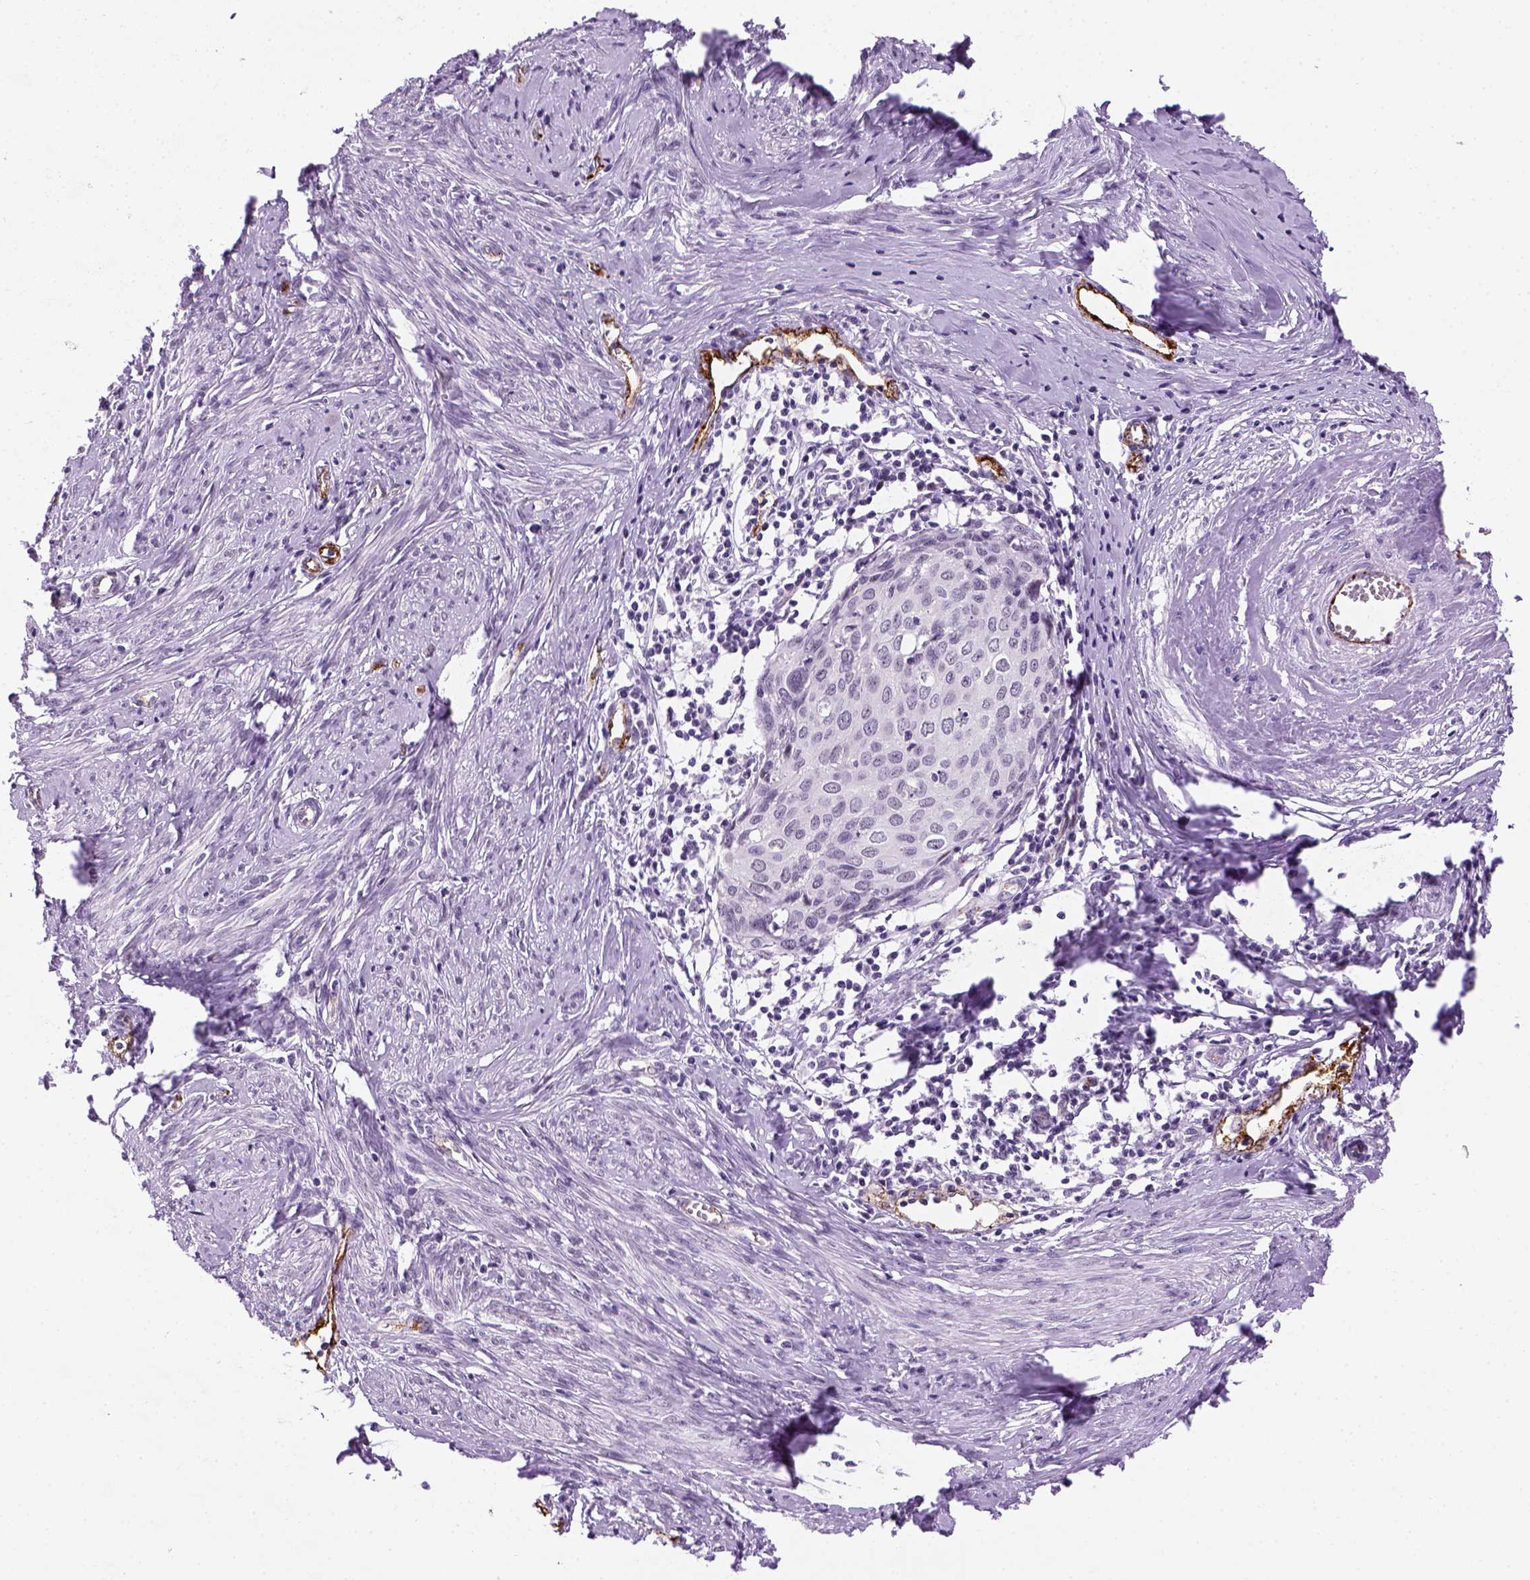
{"staining": {"intensity": "negative", "quantity": "none", "location": "none"}, "tissue": "cervical cancer", "cell_type": "Tumor cells", "image_type": "cancer", "snomed": [{"axis": "morphology", "description": "Squamous cell carcinoma, NOS"}, {"axis": "topography", "description": "Cervix"}], "caption": "There is no significant staining in tumor cells of squamous cell carcinoma (cervical).", "gene": "VWF", "patient": {"sex": "female", "age": 62}}